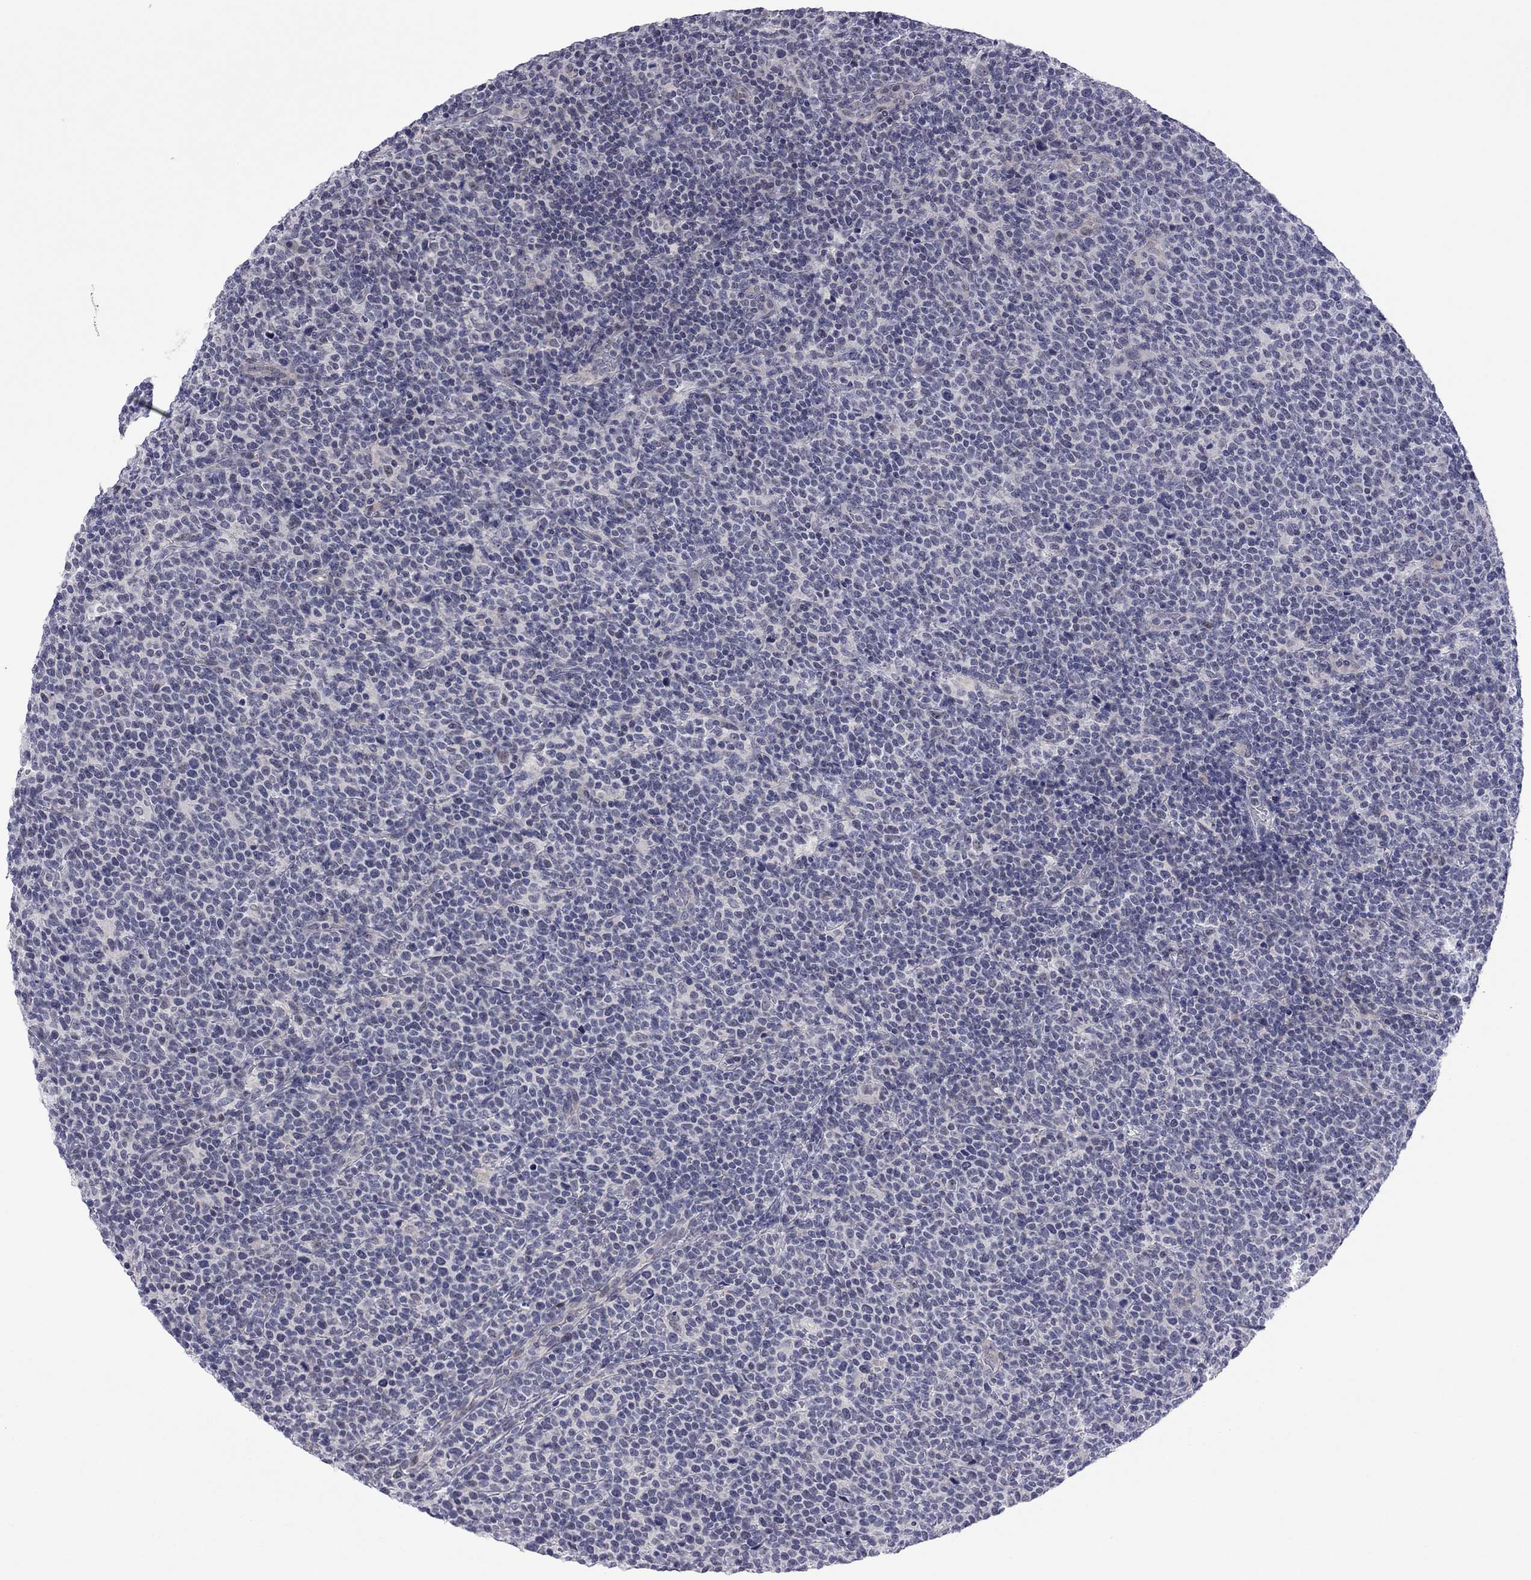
{"staining": {"intensity": "negative", "quantity": "none", "location": "none"}, "tissue": "lymphoma", "cell_type": "Tumor cells", "image_type": "cancer", "snomed": [{"axis": "morphology", "description": "Malignant lymphoma, non-Hodgkin's type, High grade"}, {"axis": "topography", "description": "Lymph node"}], "caption": "Human malignant lymphoma, non-Hodgkin's type (high-grade) stained for a protein using immunohistochemistry shows no staining in tumor cells.", "gene": "POU5F2", "patient": {"sex": "male", "age": 61}}